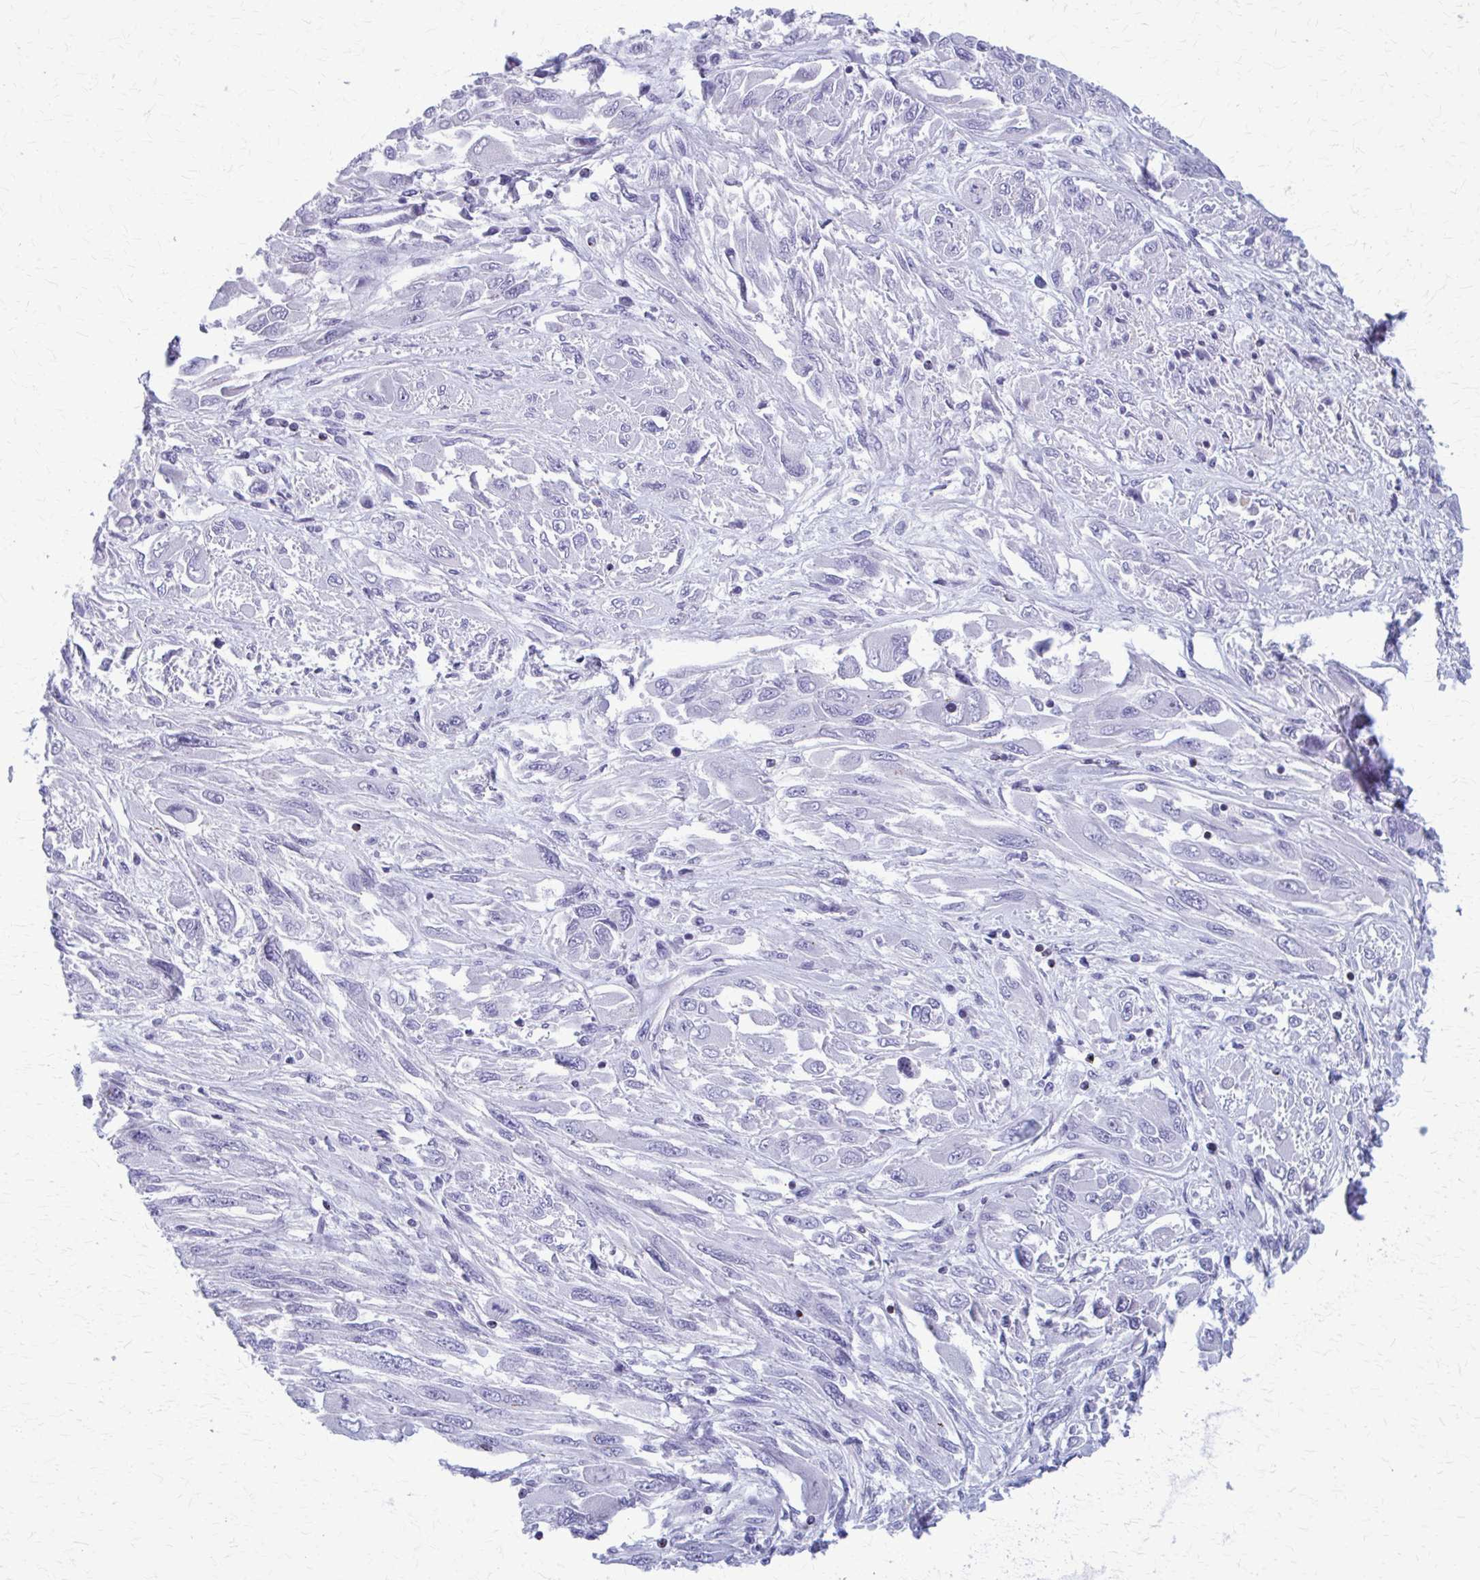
{"staining": {"intensity": "negative", "quantity": "none", "location": "none"}, "tissue": "melanoma", "cell_type": "Tumor cells", "image_type": "cancer", "snomed": [{"axis": "morphology", "description": "Malignant melanoma, NOS"}, {"axis": "topography", "description": "Skin"}], "caption": "High magnification brightfield microscopy of melanoma stained with DAB (brown) and counterstained with hematoxylin (blue): tumor cells show no significant expression.", "gene": "PEDS1", "patient": {"sex": "female", "age": 91}}